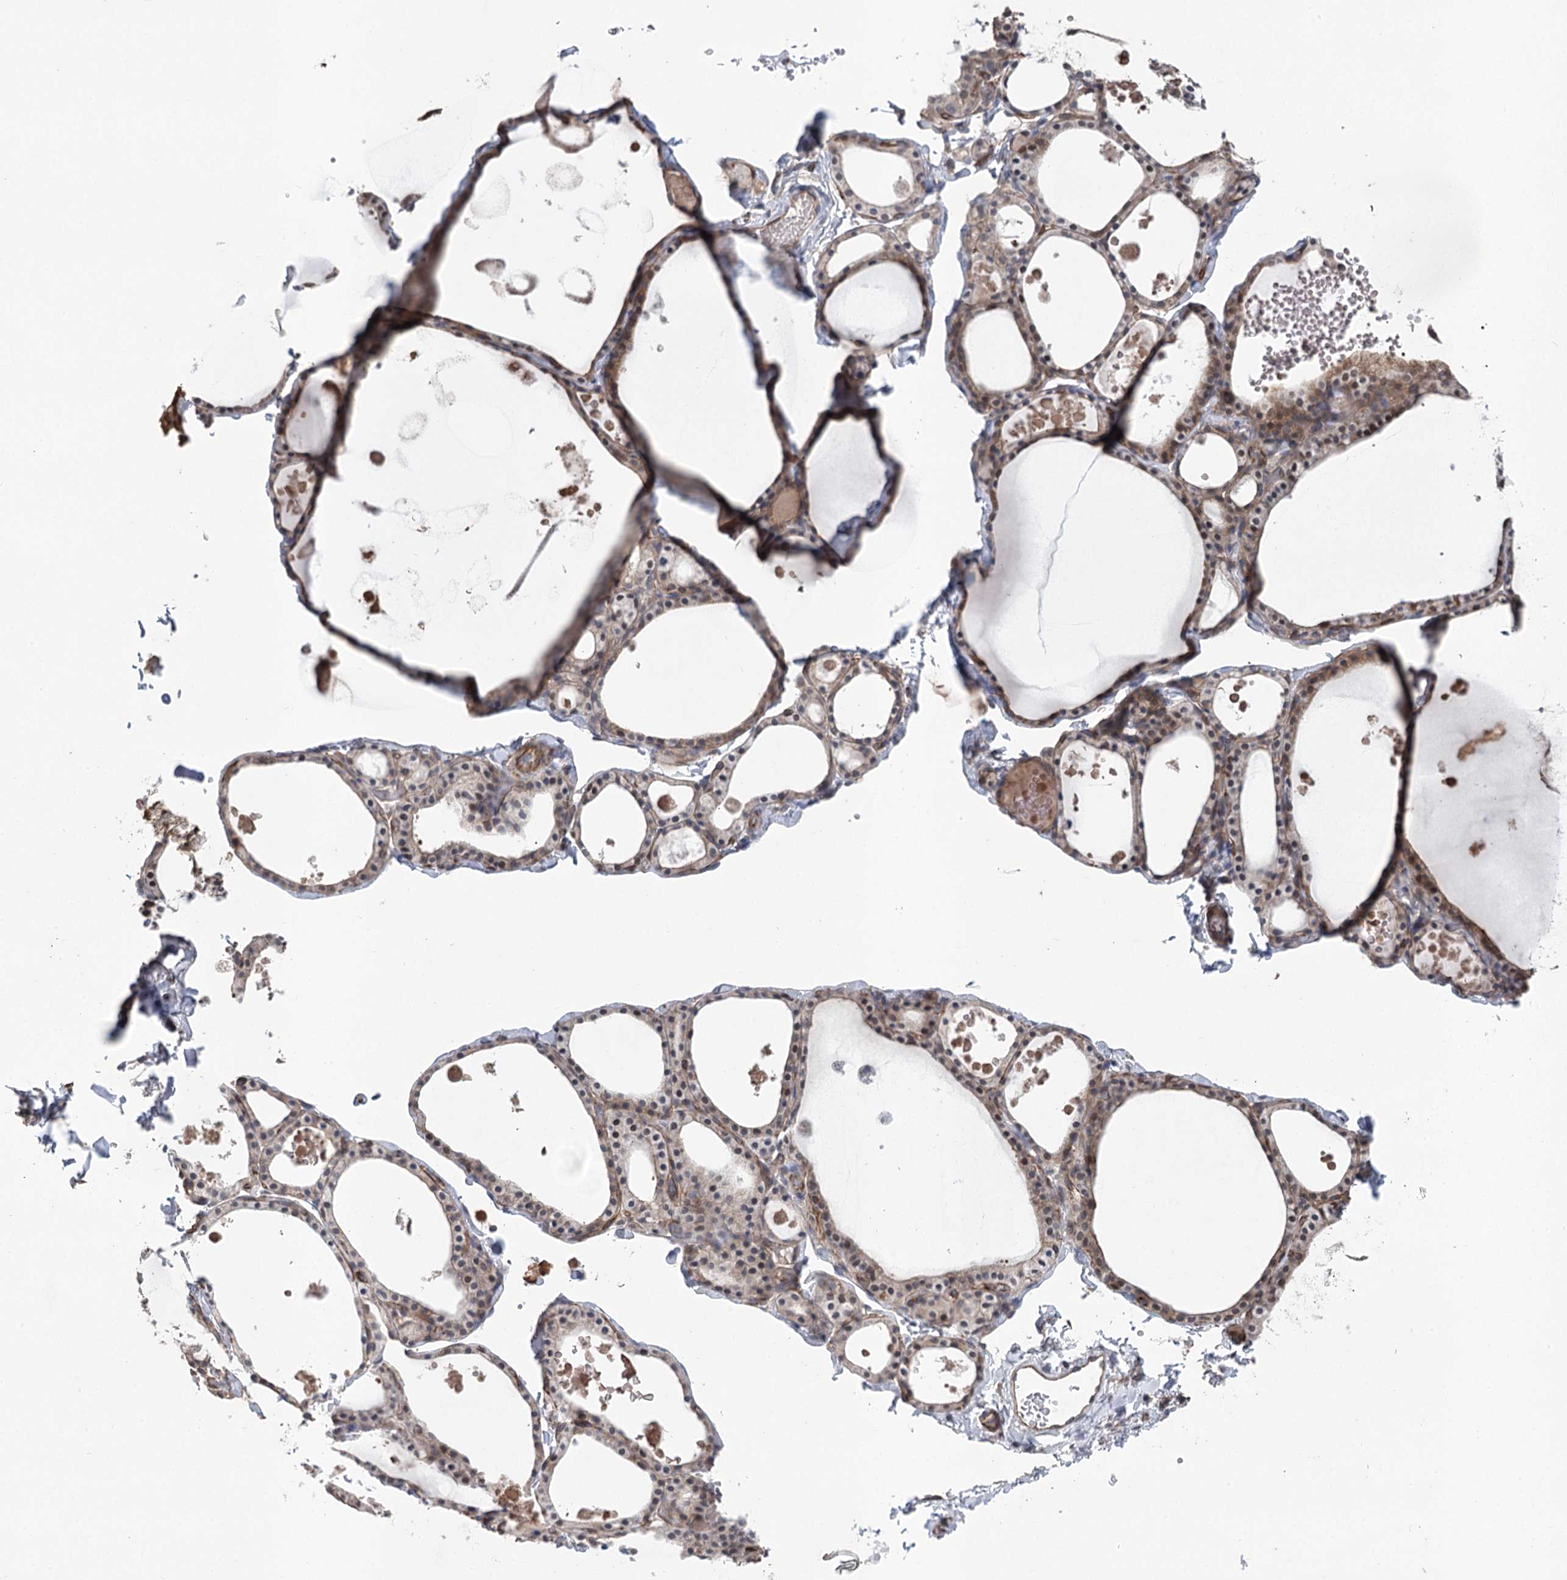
{"staining": {"intensity": "weak", "quantity": "25%-75%", "location": "cytoplasmic/membranous"}, "tissue": "thyroid gland", "cell_type": "Glandular cells", "image_type": "normal", "snomed": [{"axis": "morphology", "description": "Normal tissue, NOS"}, {"axis": "topography", "description": "Thyroid gland"}], "caption": "Thyroid gland stained for a protein (brown) reveals weak cytoplasmic/membranous positive expression in about 25%-75% of glandular cells.", "gene": "RWDD4", "patient": {"sex": "male", "age": 56}}